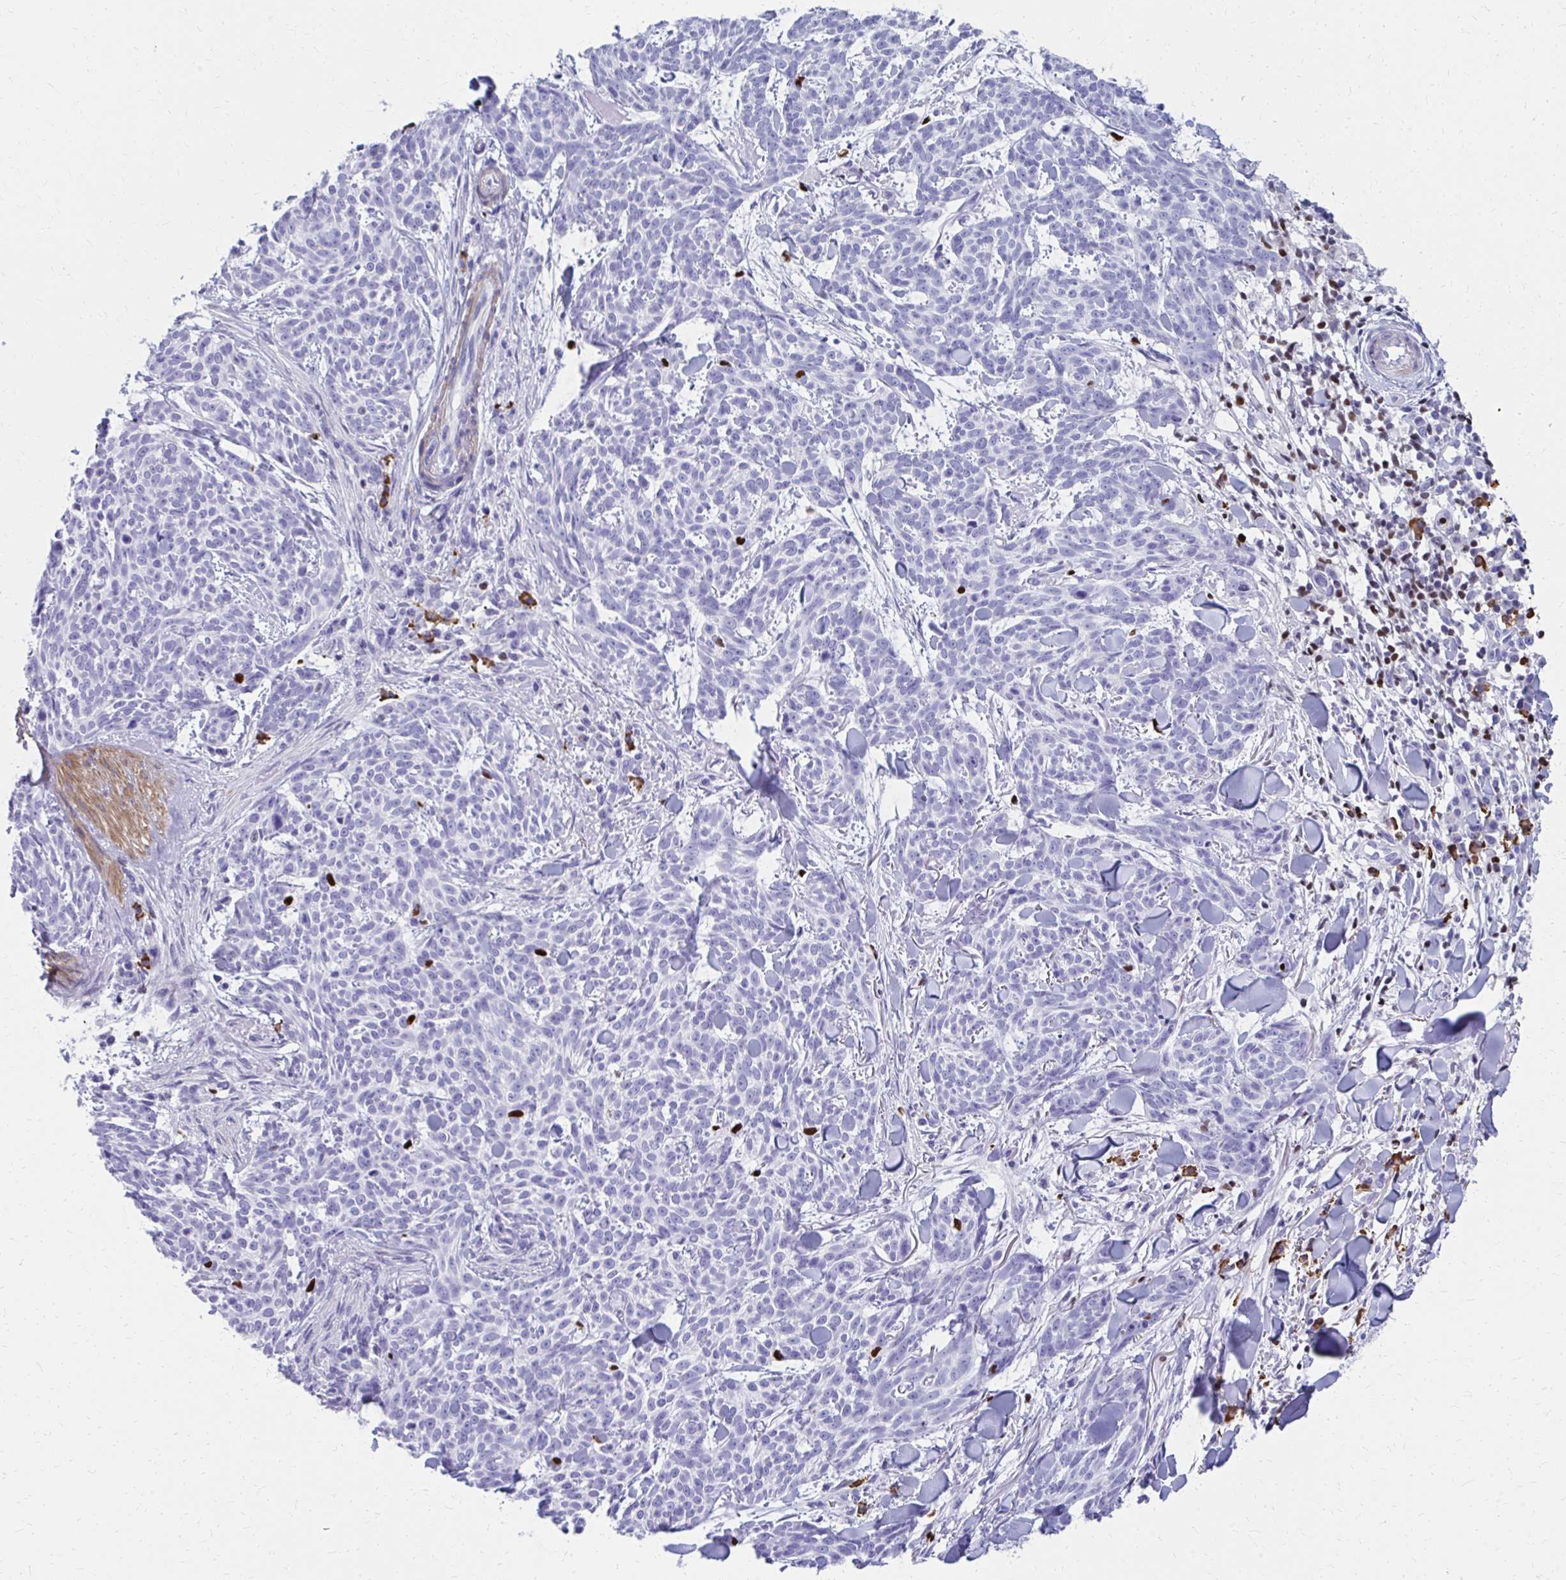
{"staining": {"intensity": "negative", "quantity": "none", "location": "none"}, "tissue": "skin cancer", "cell_type": "Tumor cells", "image_type": "cancer", "snomed": [{"axis": "morphology", "description": "Basal cell carcinoma"}, {"axis": "topography", "description": "Skin"}], "caption": "Human skin cancer stained for a protein using immunohistochemistry (IHC) shows no positivity in tumor cells.", "gene": "RUNX3", "patient": {"sex": "female", "age": 93}}